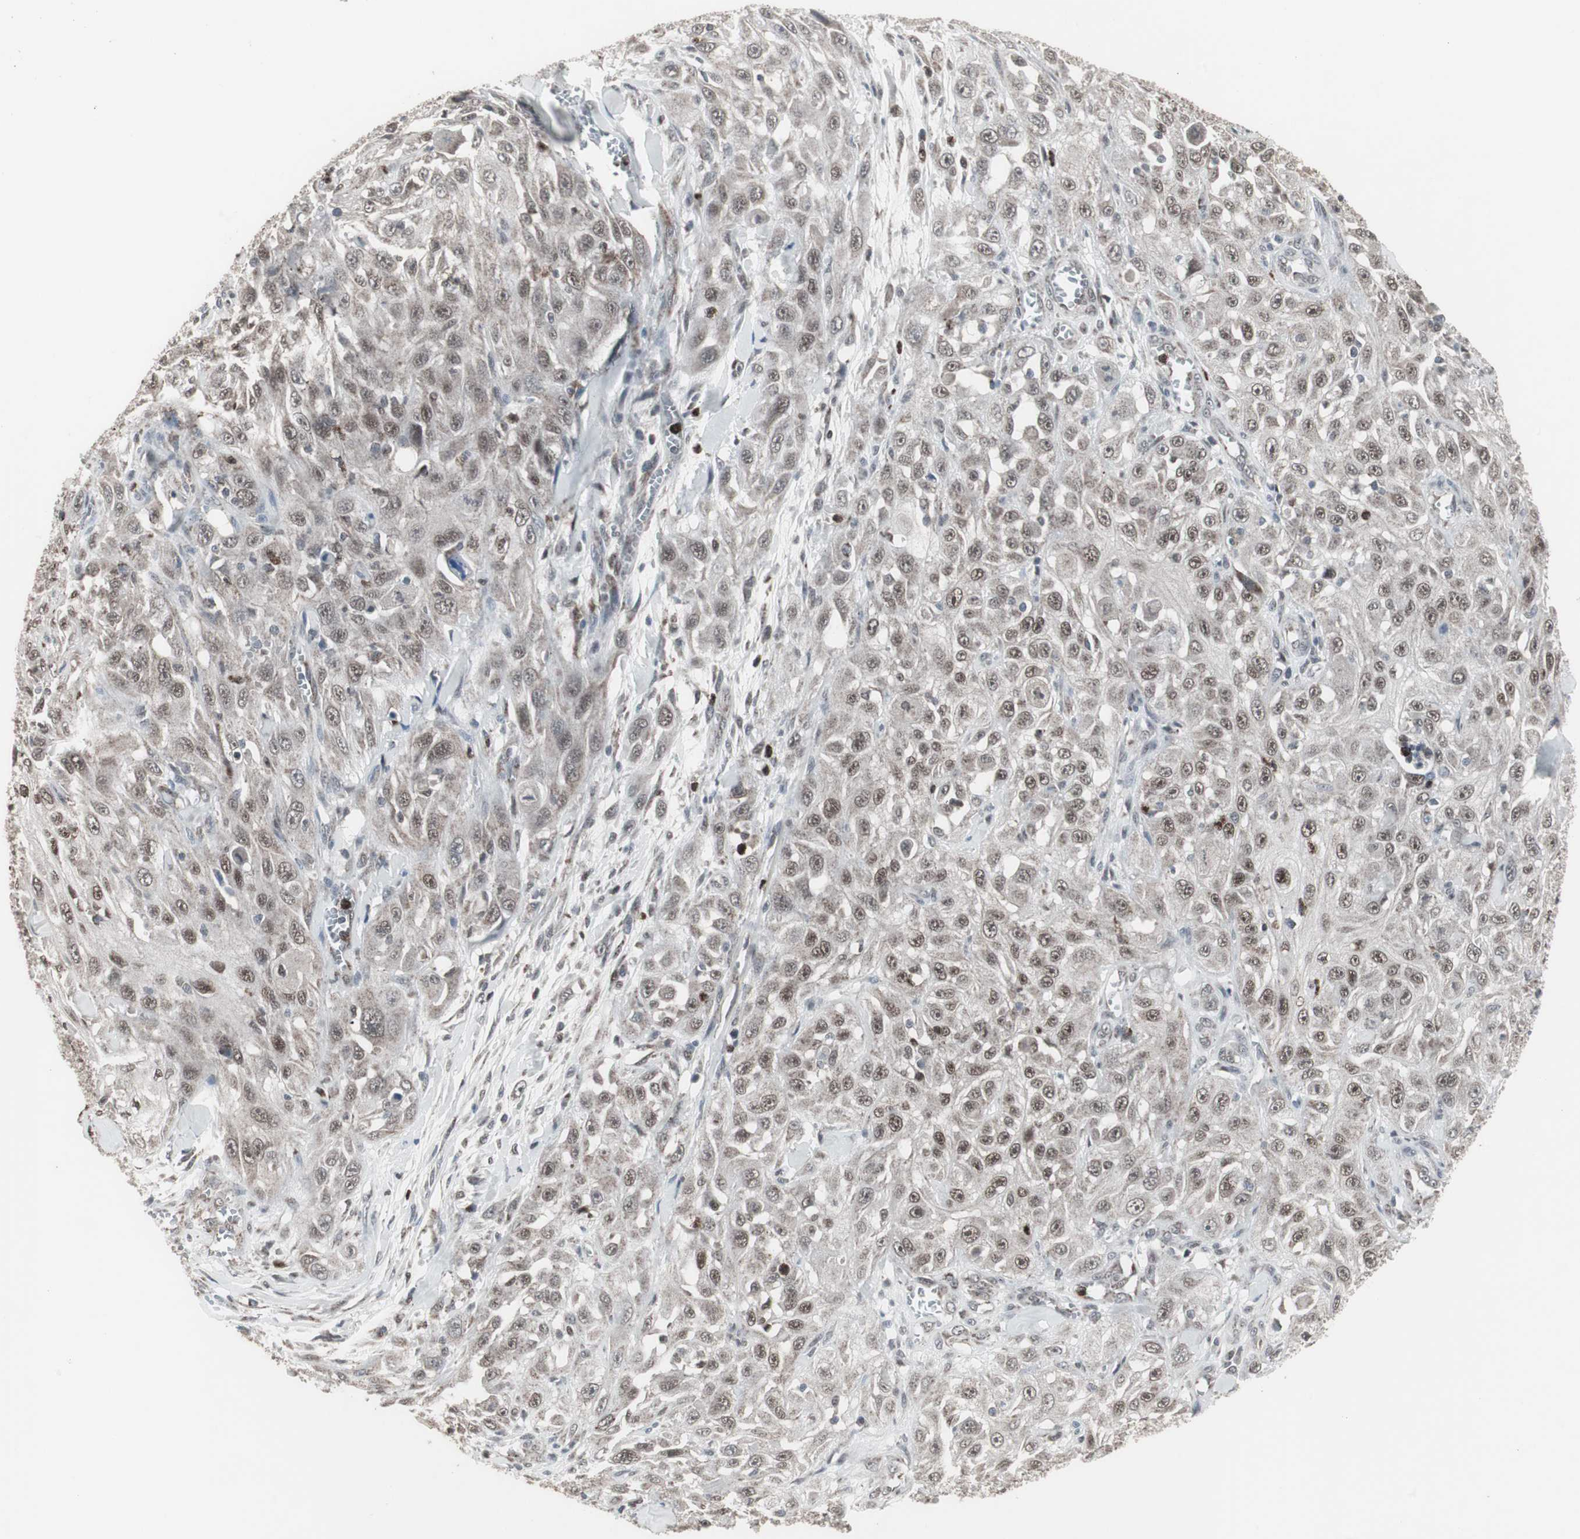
{"staining": {"intensity": "moderate", "quantity": ">75%", "location": "nuclear"}, "tissue": "skin cancer", "cell_type": "Tumor cells", "image_type": "cancer", "snomed": [{"axis": "morphology", "description": "Squamous cell carcinoma, NOS"}, {"axis": "morphology", "description": "Squamous cell carcinoma, metastatic, NOS"}, {"axis": "topography", "description": "Skin"}, {"axis": "topography", "description": "Lymph node"}], "caption": "Skin cancer tissue exhibits moderate nuclear staining in approximately >75% of tumor cells", "gene": "RXRA", "patient": {"sex": "male", "age": 75}}